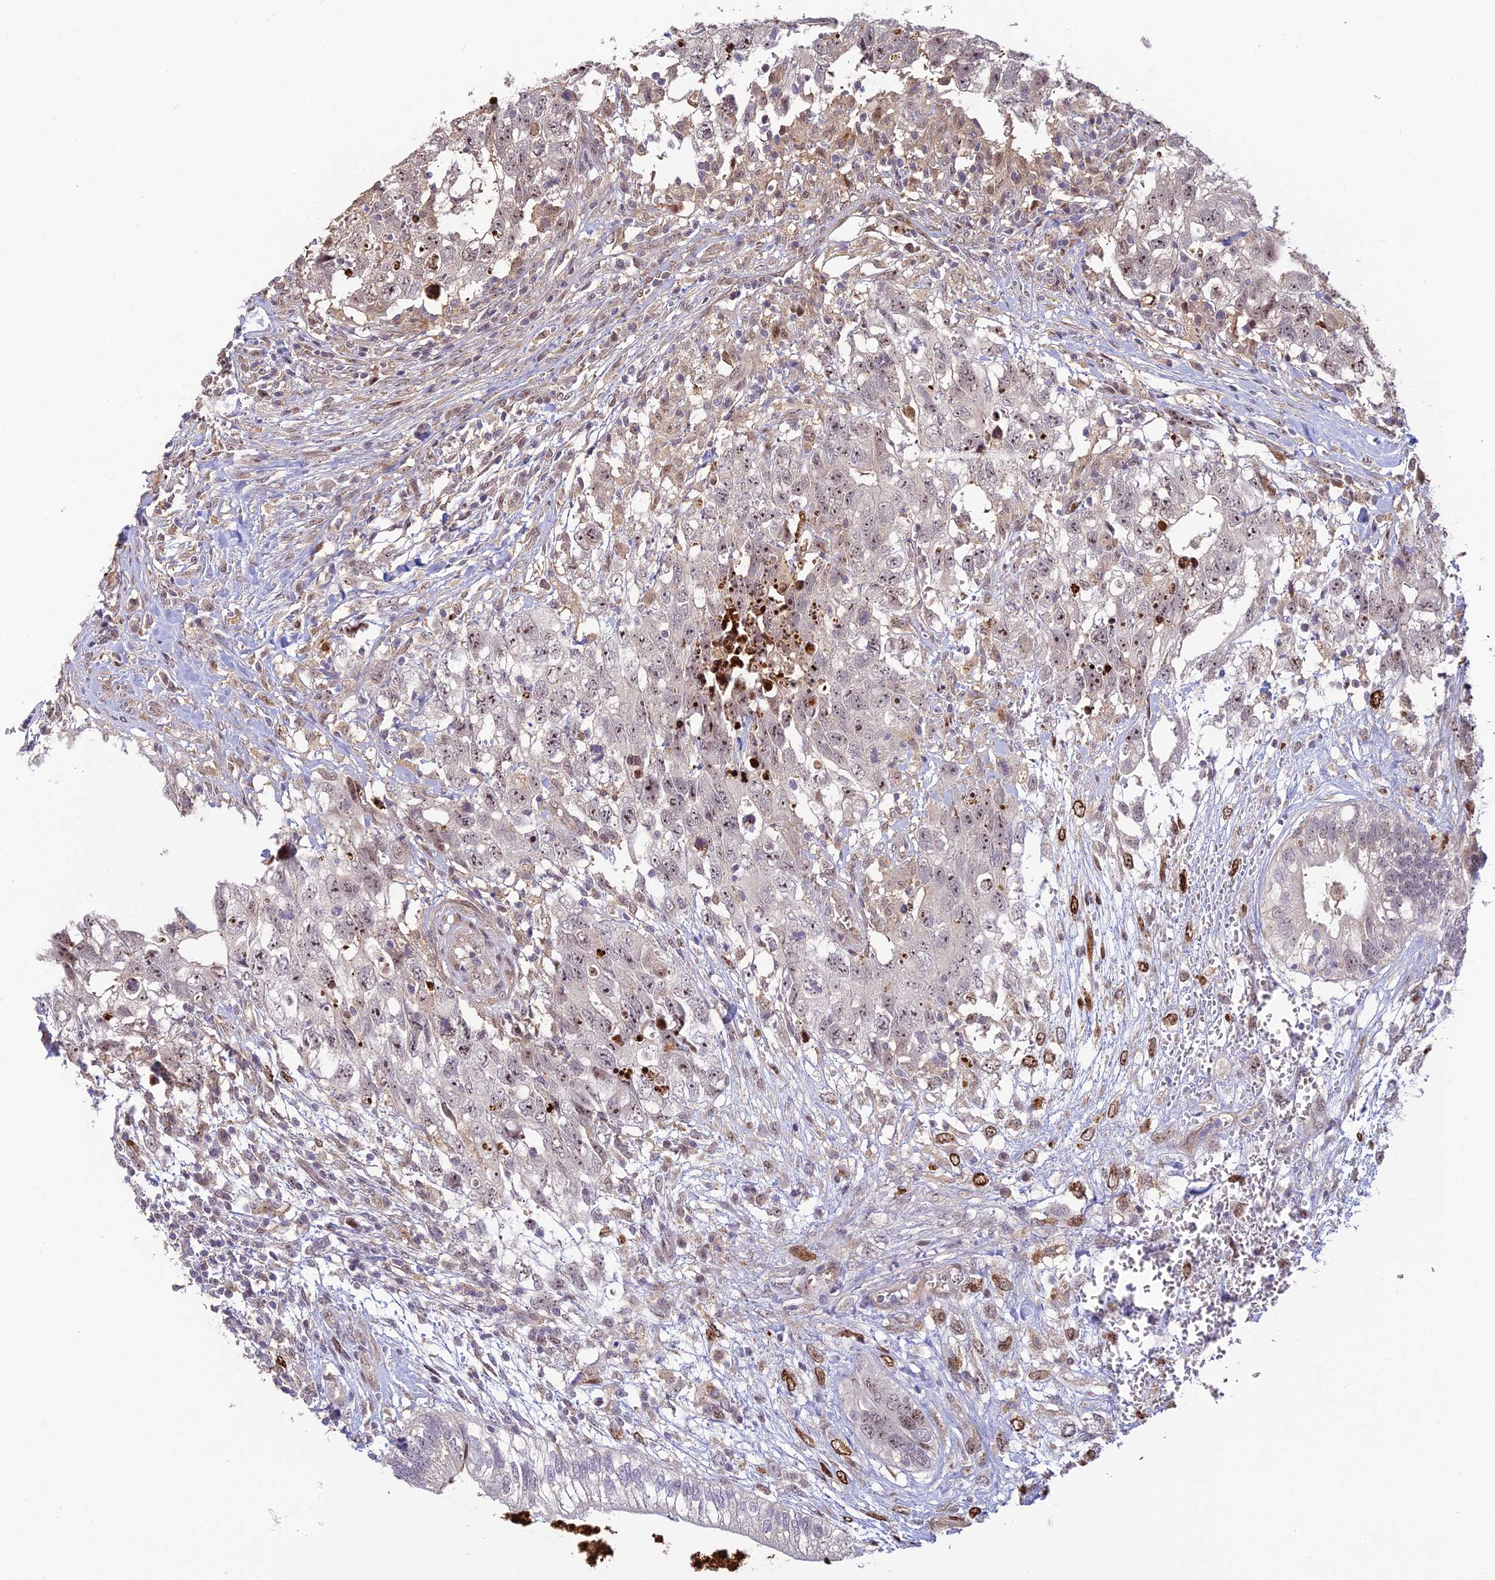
{"staining": {"intensity": "negative", "quantity": "none", "location": "none"}, "tissue": "testis cancer", "cell_type": "Tumor cells", "image_type": "cancer", "snomed": [{"axis": "morphology", "description": "Seminoma, NOS"}, {"axis": "morphology", "description": "Carcinoma, Embryonal, NOS"}, {"axis": "topography", "description": "Testis"}], "caption": "High magnification brightfield microscopy of testis cancer stained with DAB (brown) and counterstained with hematoxylin (blue): tumor cells show no significant expression.", "gene": "UFSP2", "patient": {"sex": "male", "age": 29}}